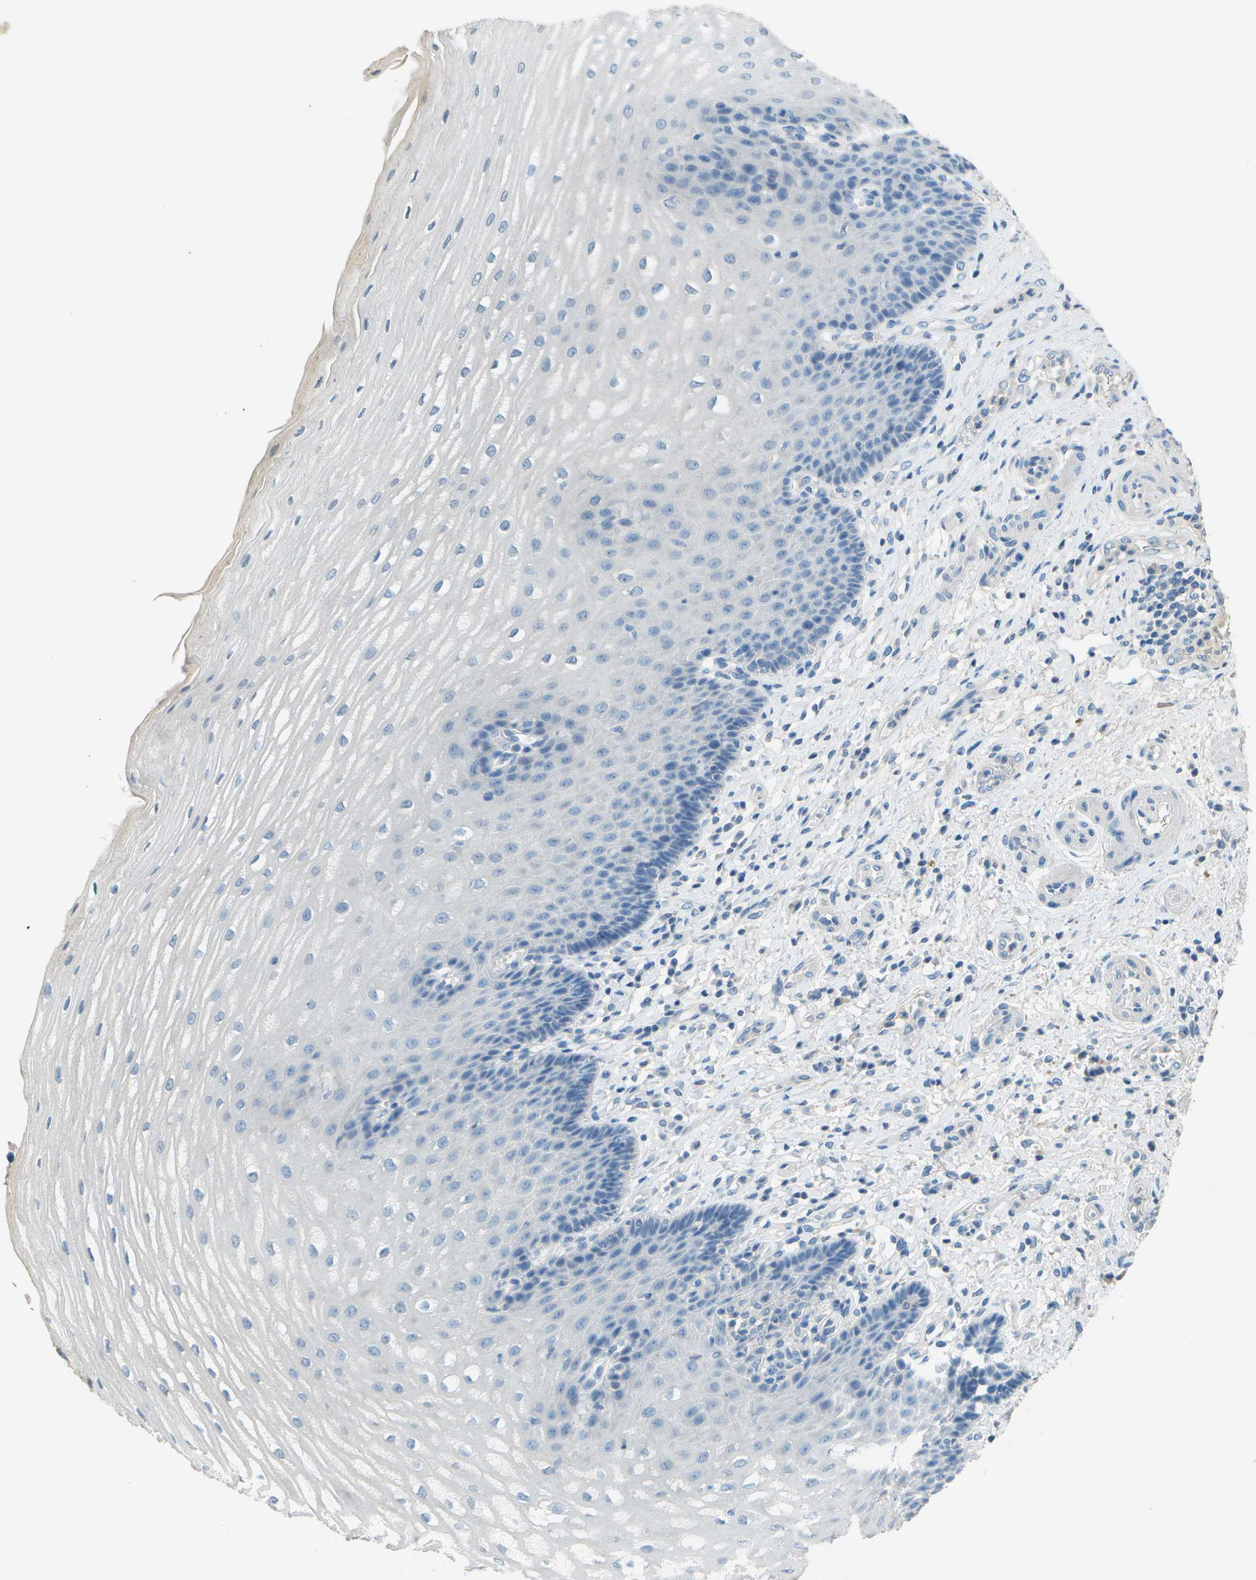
{"staining": {"intensity": "negative", "quantity": "none", "location": "none"}, "tissue": "esophagus", "cell_type": "Squamous epithelial cells", "image_type": "normal", "snomed": [{"axis": "morphology", "description": "Normal tissue, NOS"}, {"axis": "topography", "description": "Esophagus"}], "caption": "This micrograph is of normal esophagus stained with immunohistochemistry to label a protein in brown with the nuclei are counter-stained blue. There is no staining in squamous epithelial cells.", "gene": "LGI2", "patient": {"sex": "male", "age": 54}}